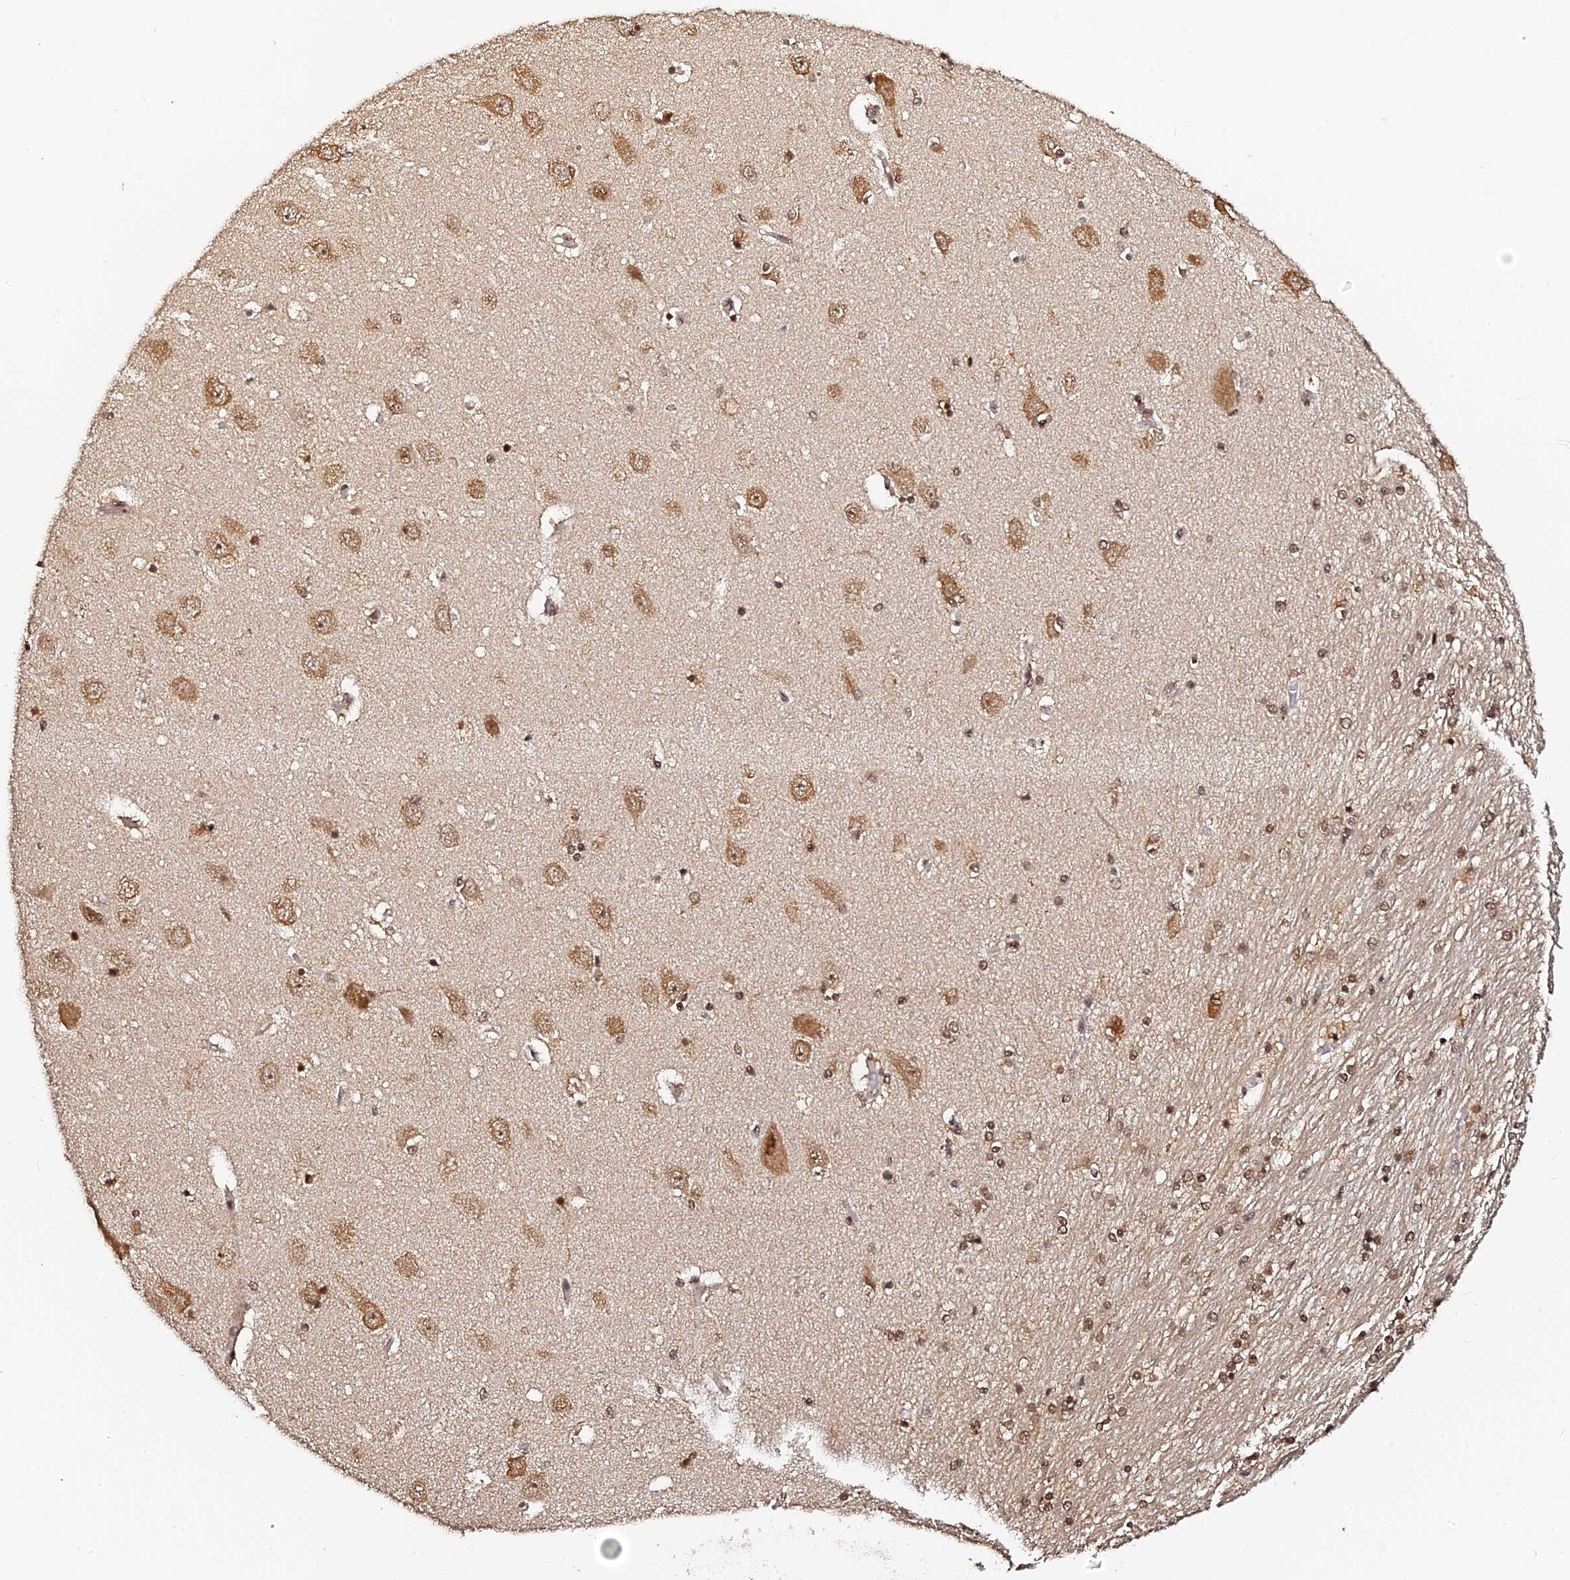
{"staining": {"intensity": "moderate", "quantity": "25%-75%", "location": "nuclear"}, "tissue": "hippocampus", "cell_type": "Glial cells", "image_type": "normal", "snomed": [{"axis": "morphology", "description": "Normal tissue, NOS"}, {"axis": "topography", "description": "Hippocampus"}], "caption": "Hippocampus stained with DAB (3,3'-diaminobenzidine) immunohistochemistry (IHC) reveals medium levels of moderate nuclear staining in about 25%-75% of glial cells.", "gene": "MCRS1", "patient": {"sex": "female", "age": 54}}